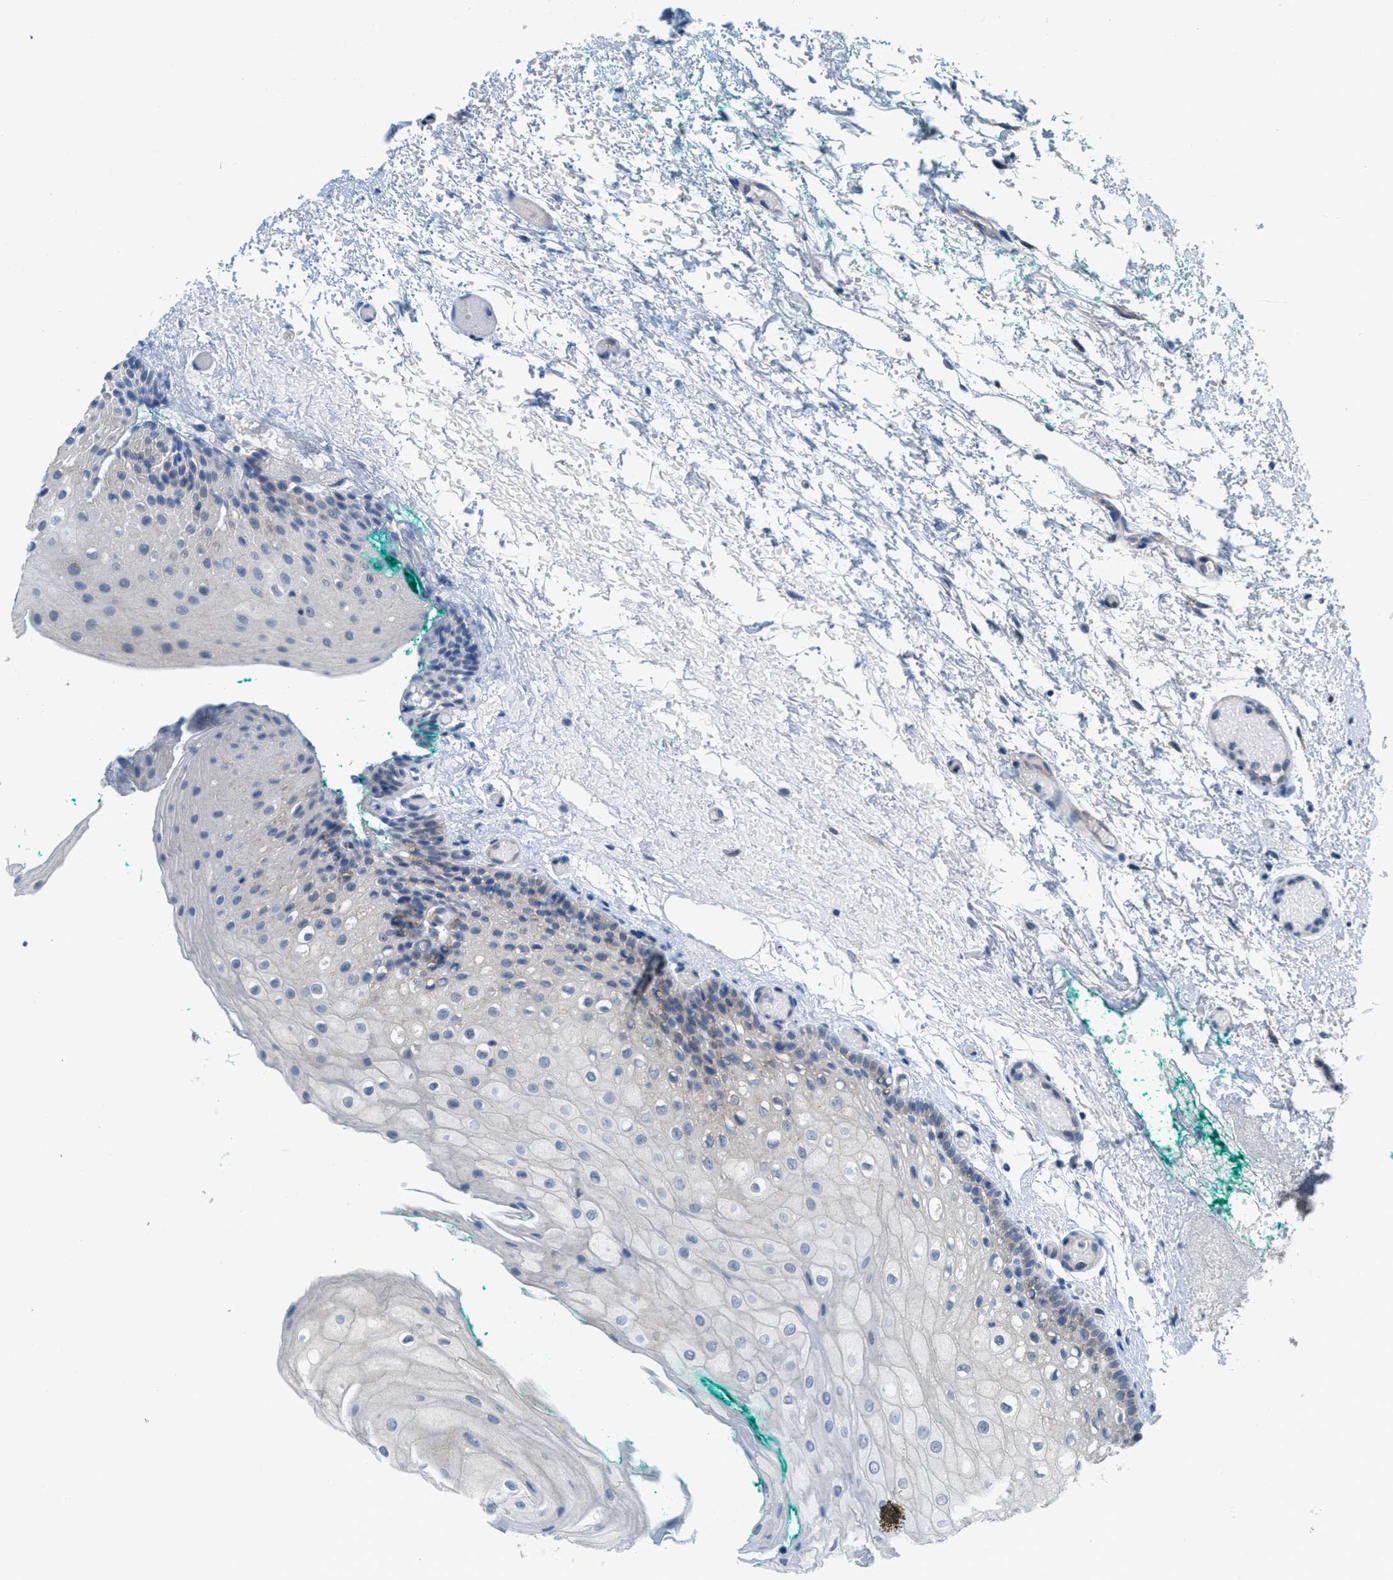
{"staining": {"intensity": "weak", "quantity": "<25%", "location": "cytoplasmic/membranous"}, "tissue": "oral mucosa", "cell_type": "Squamous epithelial cells", "image_type": "normal", "snomed": [{"axis": "morphology", "description": "Normal tissue, NOS"}, {"axis": "morphology", "description": "Squamous cell carcinoma, NOS"}, {"axis": "topography", "description": "Oral tissue"}, {"axis": "topography", "description": "Salivary gland"}, {"axis": "topography", "description": "Head-Neck"}], "caption": "Oral mucosa was stained to show a protein in brown. There is no significant positivity in squamous epithelial cells. (Brightfield microscopy of DAB IHC at high magnification).", "gene": "ZFYVE9", "patient": {"sex": "female", "age": 62}}